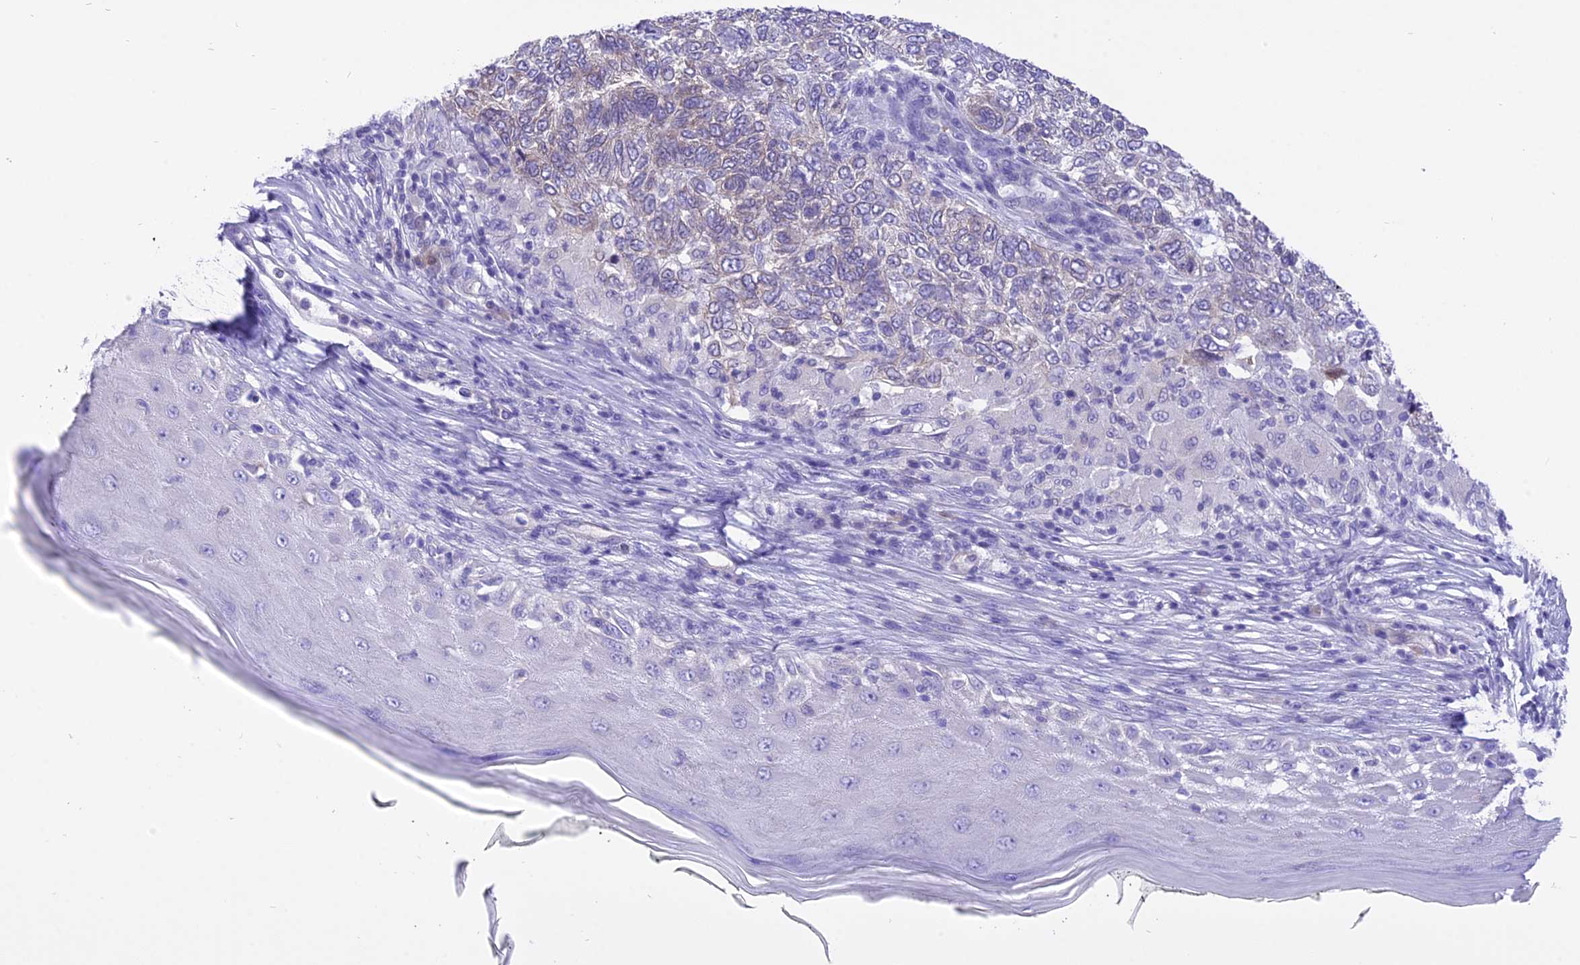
{"staining": {"intensity": "negative", "quantity": "none", "location": "none"}, "tissue": "skin cancer", "cell_type": "Tumor cells", "image_type": "cancer", "snomed": [{"axis": "morphology", "description": "Basal cell carcinoma"}, {"axis": "topography", "description": "Skin"}], "caption": "An image of skin cancer stained for a protein shows no brown staining in tumor cells.", "gene": "DCAF16", "patient": {"sex": "female", "age": 65}}